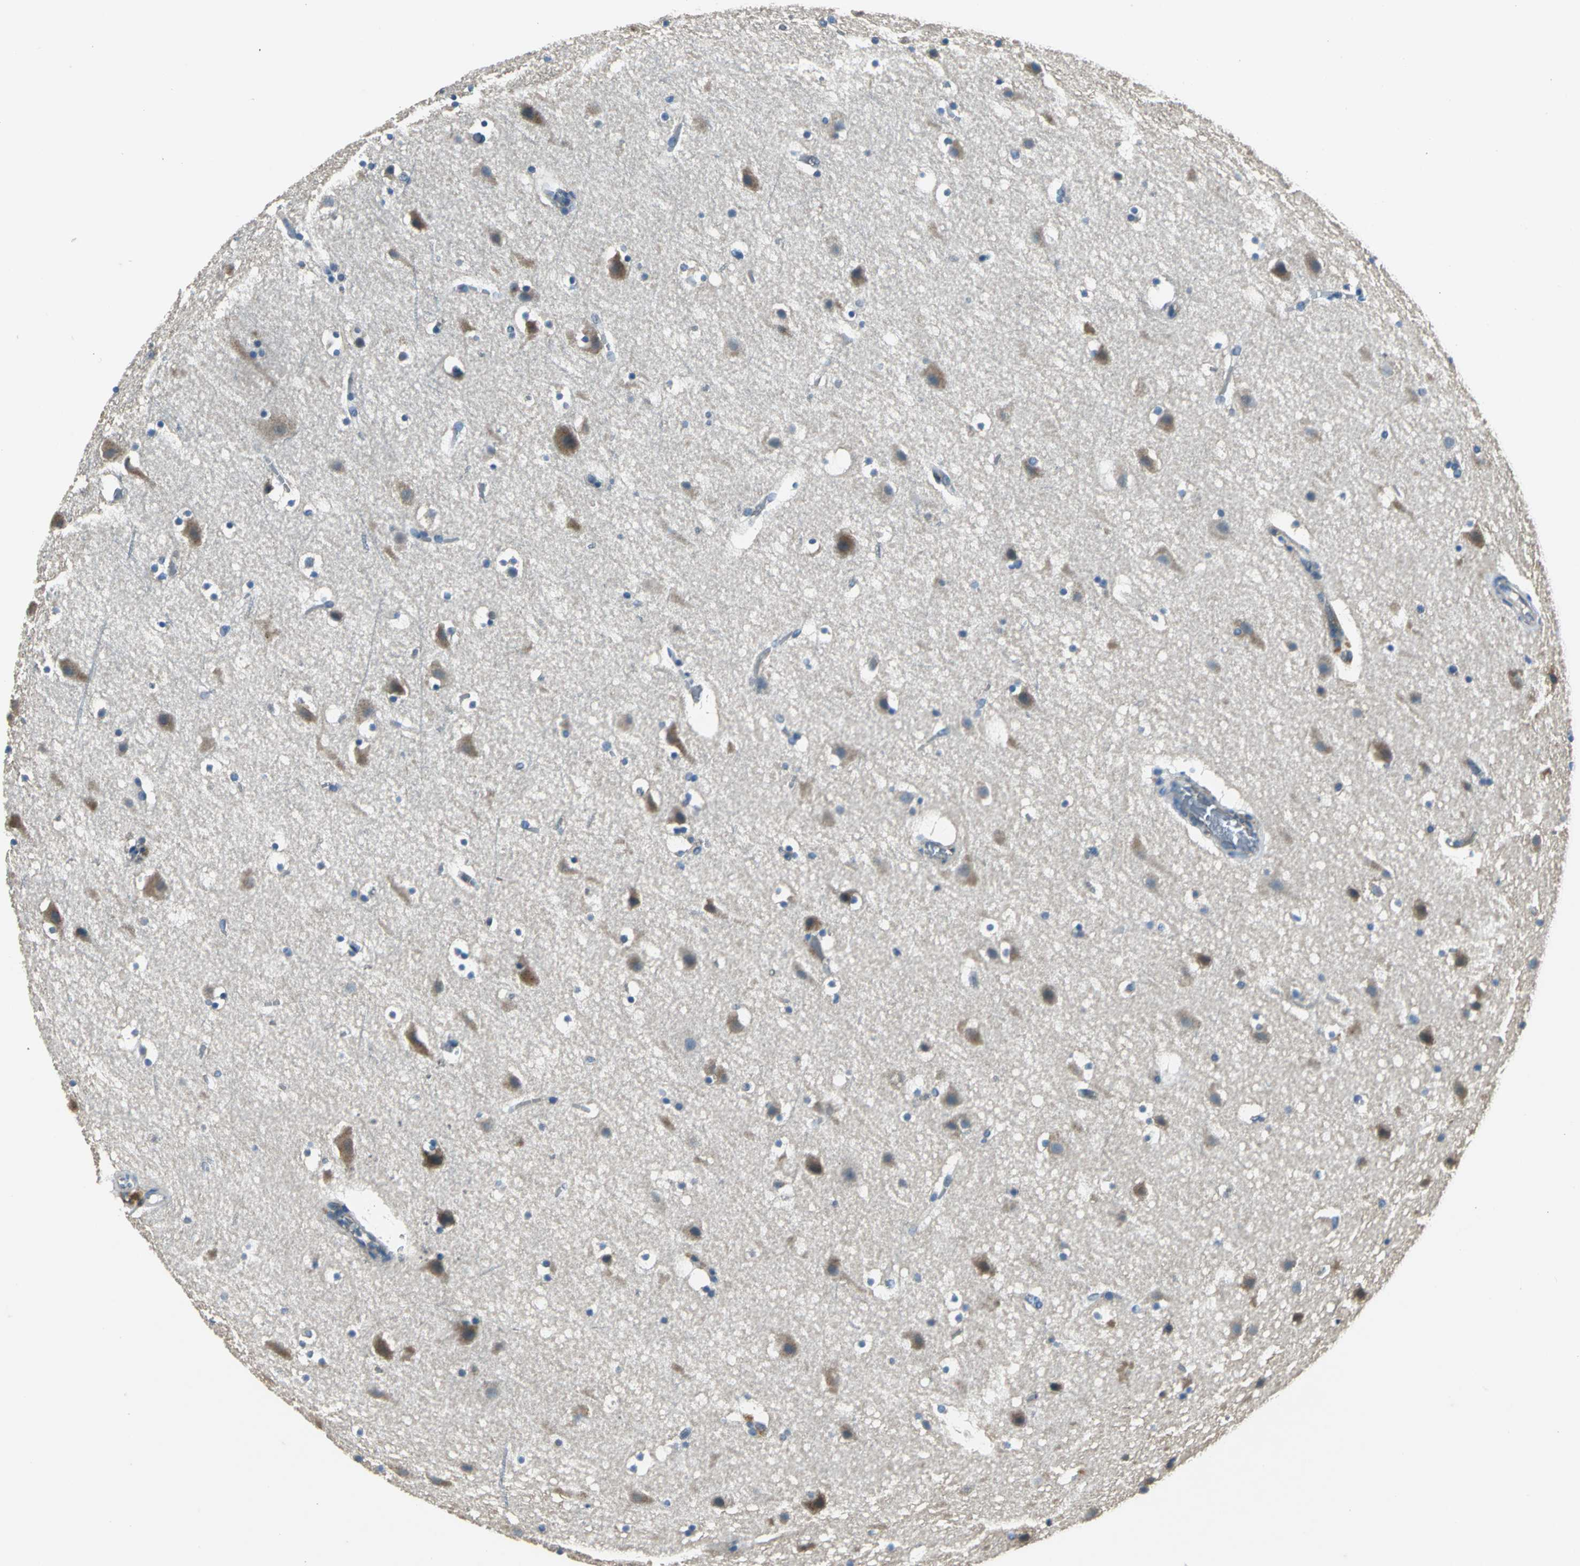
{"staining": {"intensity": "moderate", "quantity": ">75%", "location": "cytoplasmic/membranous"}, "tissue": "cerebral cortex", "cell_type": "Endothelial cells", "image_type": "normal", "snomed": [{"axis": "morphology", "description": "Normal tissue, NOS"}, {"axis": "topography", "description": "Cerebral cortex"}], "caption": "The micrograph shows staining of unremarkable cerebral cortex, revealing moderate cytoplasmic/membranous protein expression (brown color) within endothelial cells. (Stains: DAB (3,3'-diaminobenzidine) in brown, nuclei in blue, Microscopy: brightfield microscopy at high magnification).", "gene": "SLC16A7", "patient": {"sex": "male", "age": 45}}